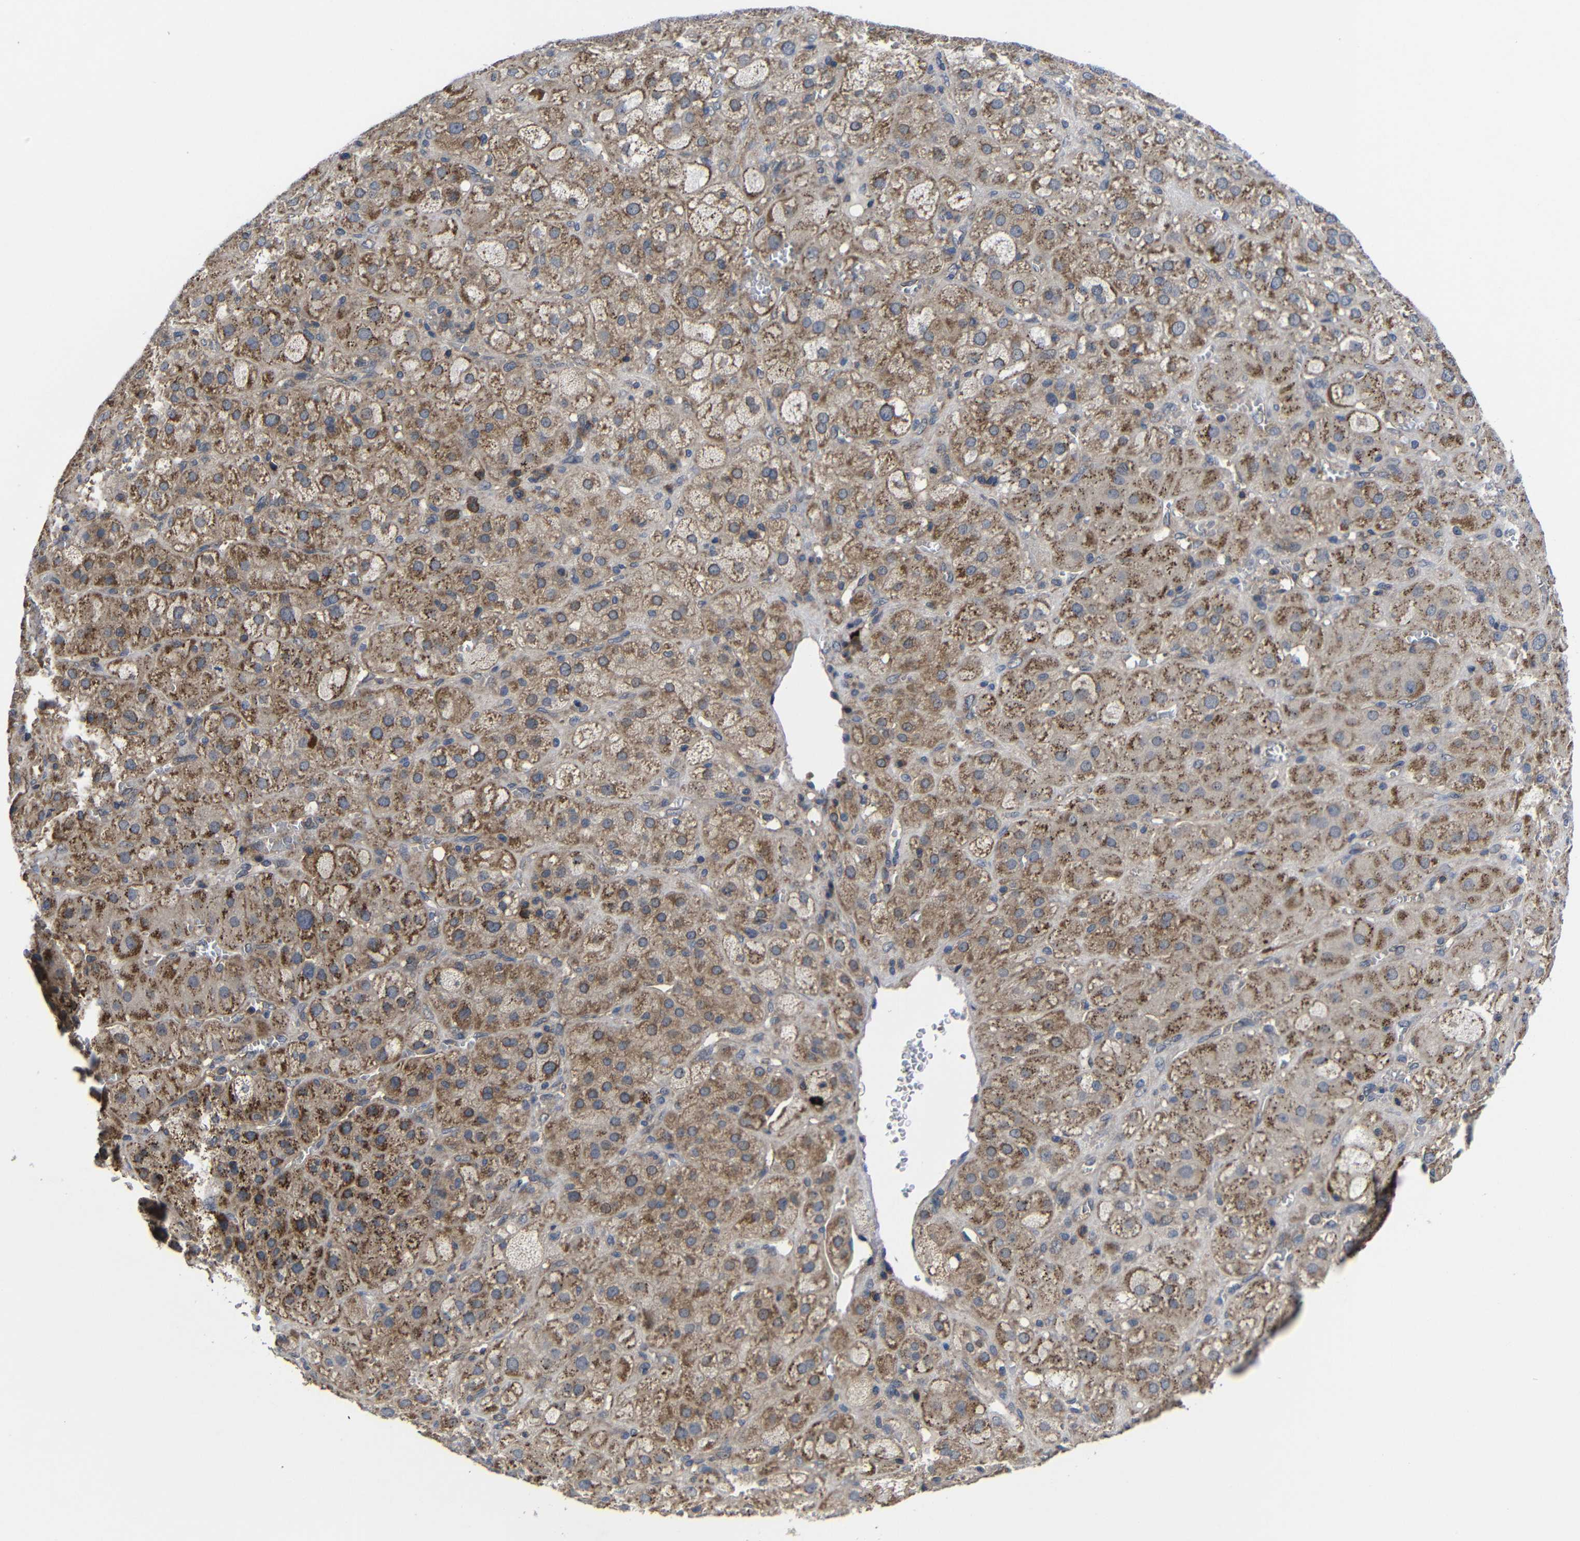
{"staining": {"intensity": "moderate", "quantity": ">75%", "location": "cytoplasmic/membranous"}, "tissue": "adrenal gland", "cell_type": "Glandular cells", "image_type": "normal", "snomed": [{"axis": "morphology", "description": "Normal tissue, NOS"}, {"axis": "topography", "description": "Adrenal gland"}], "caption": "The image shows staining of benign adrenal gland, revealing moderate cytoplasmic/membranous protein expression (brown color) within glandular cells.", "gene": "LPAR5", "patient": {"sex": "female", "age": 47}}